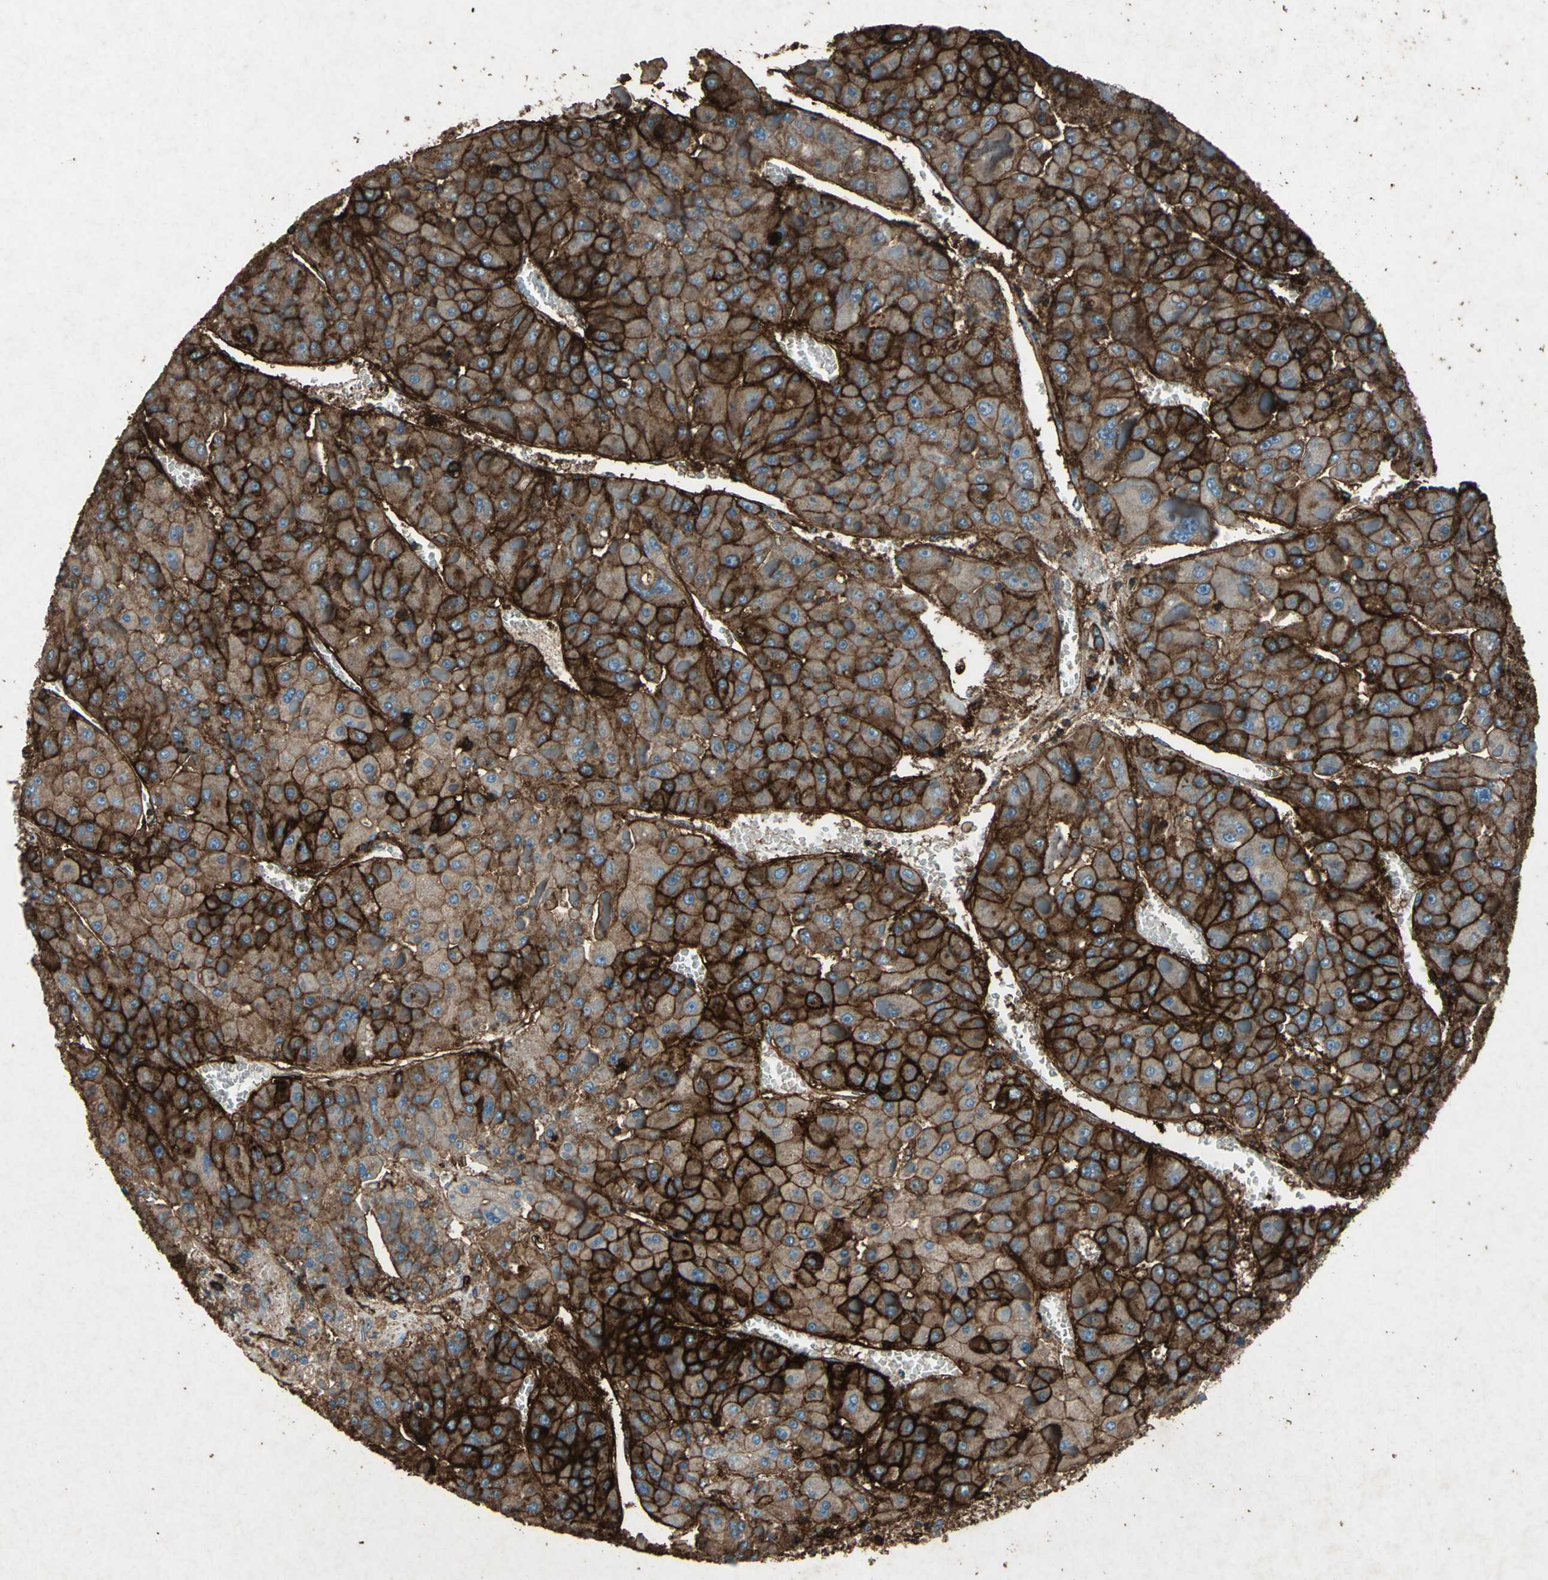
{"staining": {"intensity": "strong", "quantity": ">75%", "location": "cytoplasmic/membranous"}, "tissue": "liver cancer", "cell_type": "Tumor cells", "image_type": "cancer", "snomed": [{"axis": "morphology", "description": "Carcinoma, Hepatocellular, NOS"}, {"axis": "topography", "description": "Liver"}], "caption": "Tumor cells reveal high levels of strong cytoplasmic/membranous positivity in about >75% of cells in human liver hepatocellular carcinoma. Using DAB (brown) and hematoxylin (blue) stains, captured at high magnification using brightfield microscopy.", "gene": "CCR6", "patient": {"sex": "female", "age": 73}}